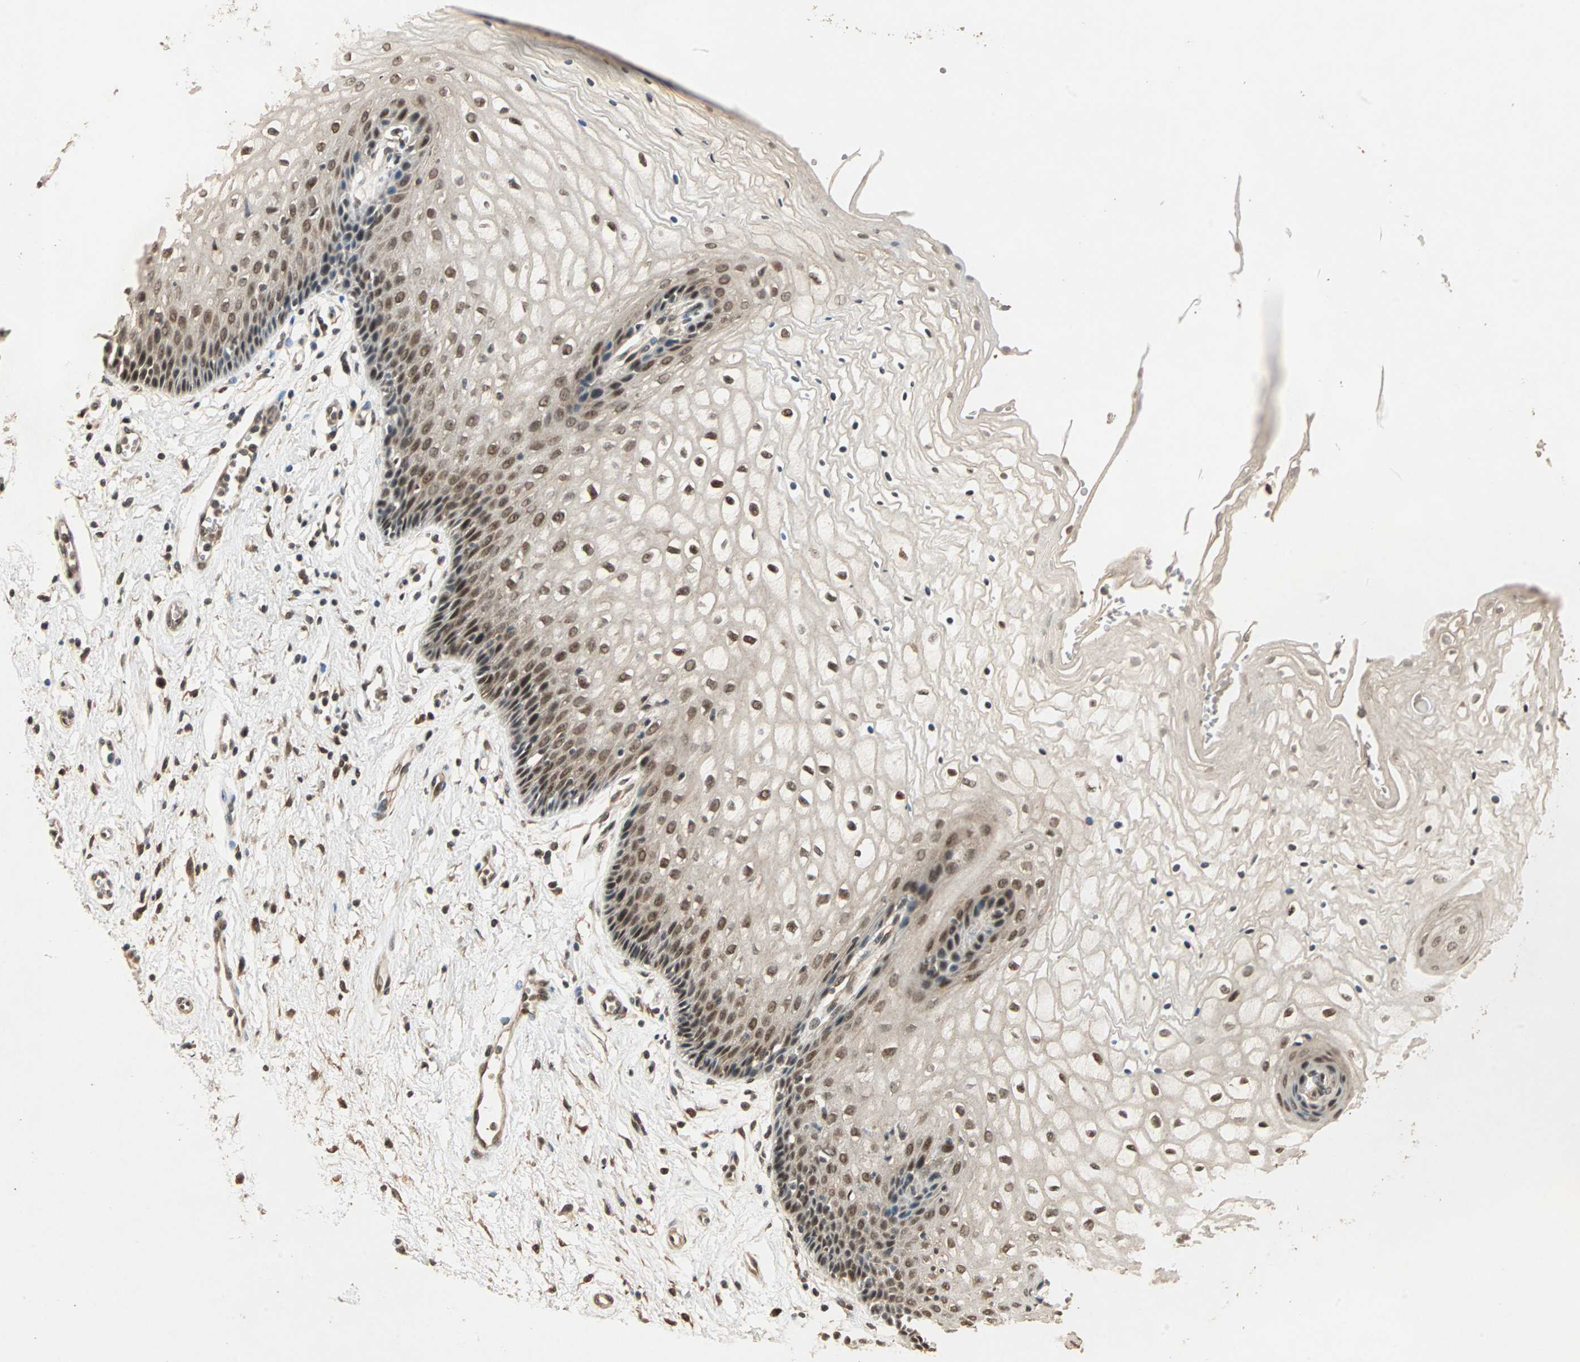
{"staining": {"intensity": "moderate", "quantity": ">75%", "location": "nuclear"}, "tissue": "vagina", "cell_type": "Squamous epithelial cells", "image_type": "normal", "snomed": [{"axis": "morphology", "description": "Normal tissue, NOS"}, {"axis": "topography", "description": "Vagina"}], "caption": "Immunohistochemistry staining of unremarkable vagina, which reveals medium levels of moderate nuclear staining in about >75% of squamous epithelial cells indicating moderate nuclear protein expression. The staining was performed using DAB (brown) for protein detection and nuclei were counterstained in hematoxylin (blue).", "gene": "ZSCAN31", "patient": {"sex": "female", "age": 34}}